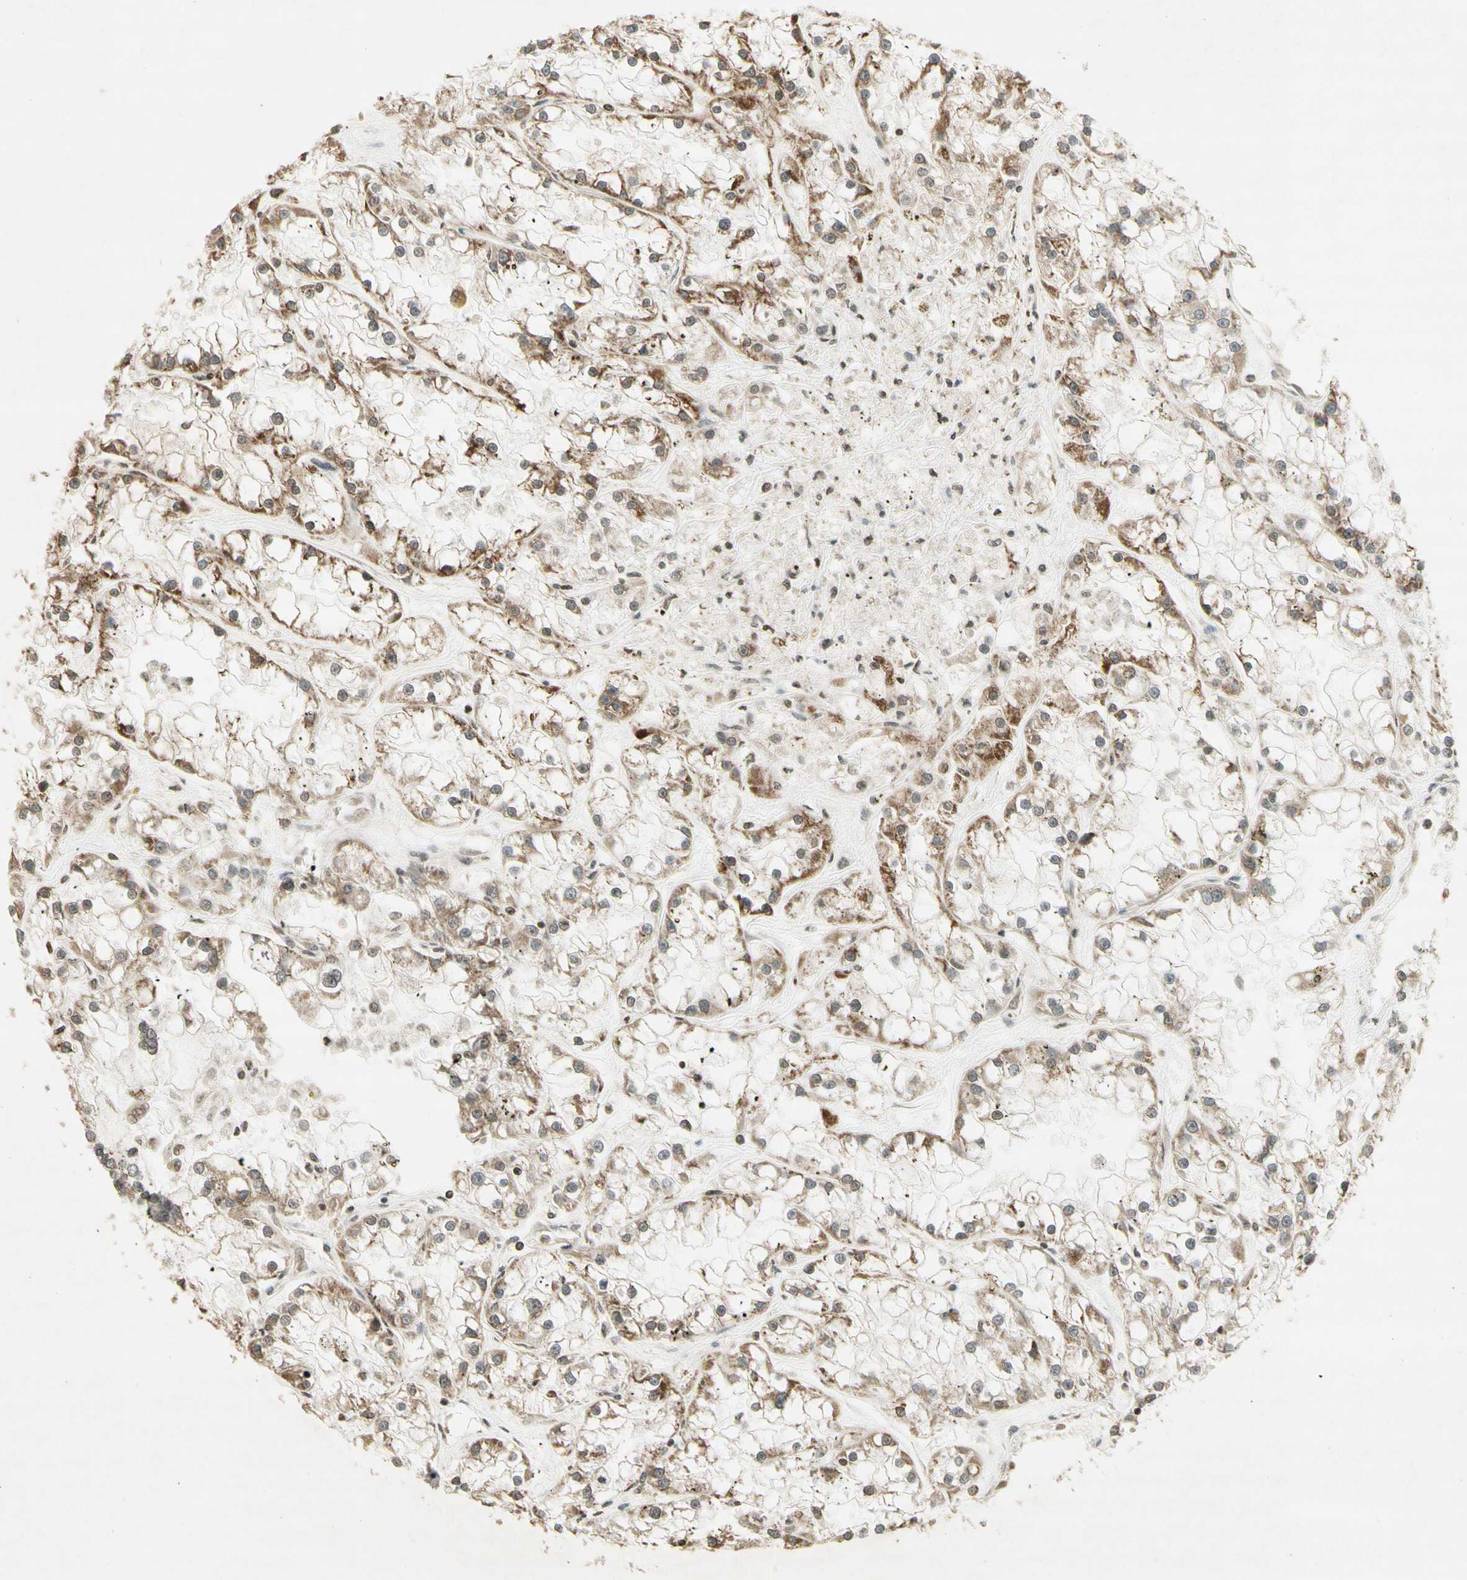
{"staining": {"intensity": "moderate", "quantity": "25%-75%", "location": "cytoplasmic/membranous"}, "tissue": "renal cancer", "cell_type": "Tumor cells", "image_type": "cancer", "snomed": [{"axis": "morphology", "description": "Adenocarcinoma, NOS"}, {"axis": "topography", "description": "Kidney"}], "caption": "Renal cancer (adenocarcinoma) stained with DAB (3,3'-diaminobenzidine) immunohistochemistry (IHC) exhibits medium levels of moderate cytoplasmic/membranous positivity in approximately 25%-75% of tumor cells. The staining was performed using DAB, with brown indicating positive protein expression. Nuclei are stained blue with hematoxylin.", "gene": "CCNI", "patient": {"sex": "female", "age": 52}}